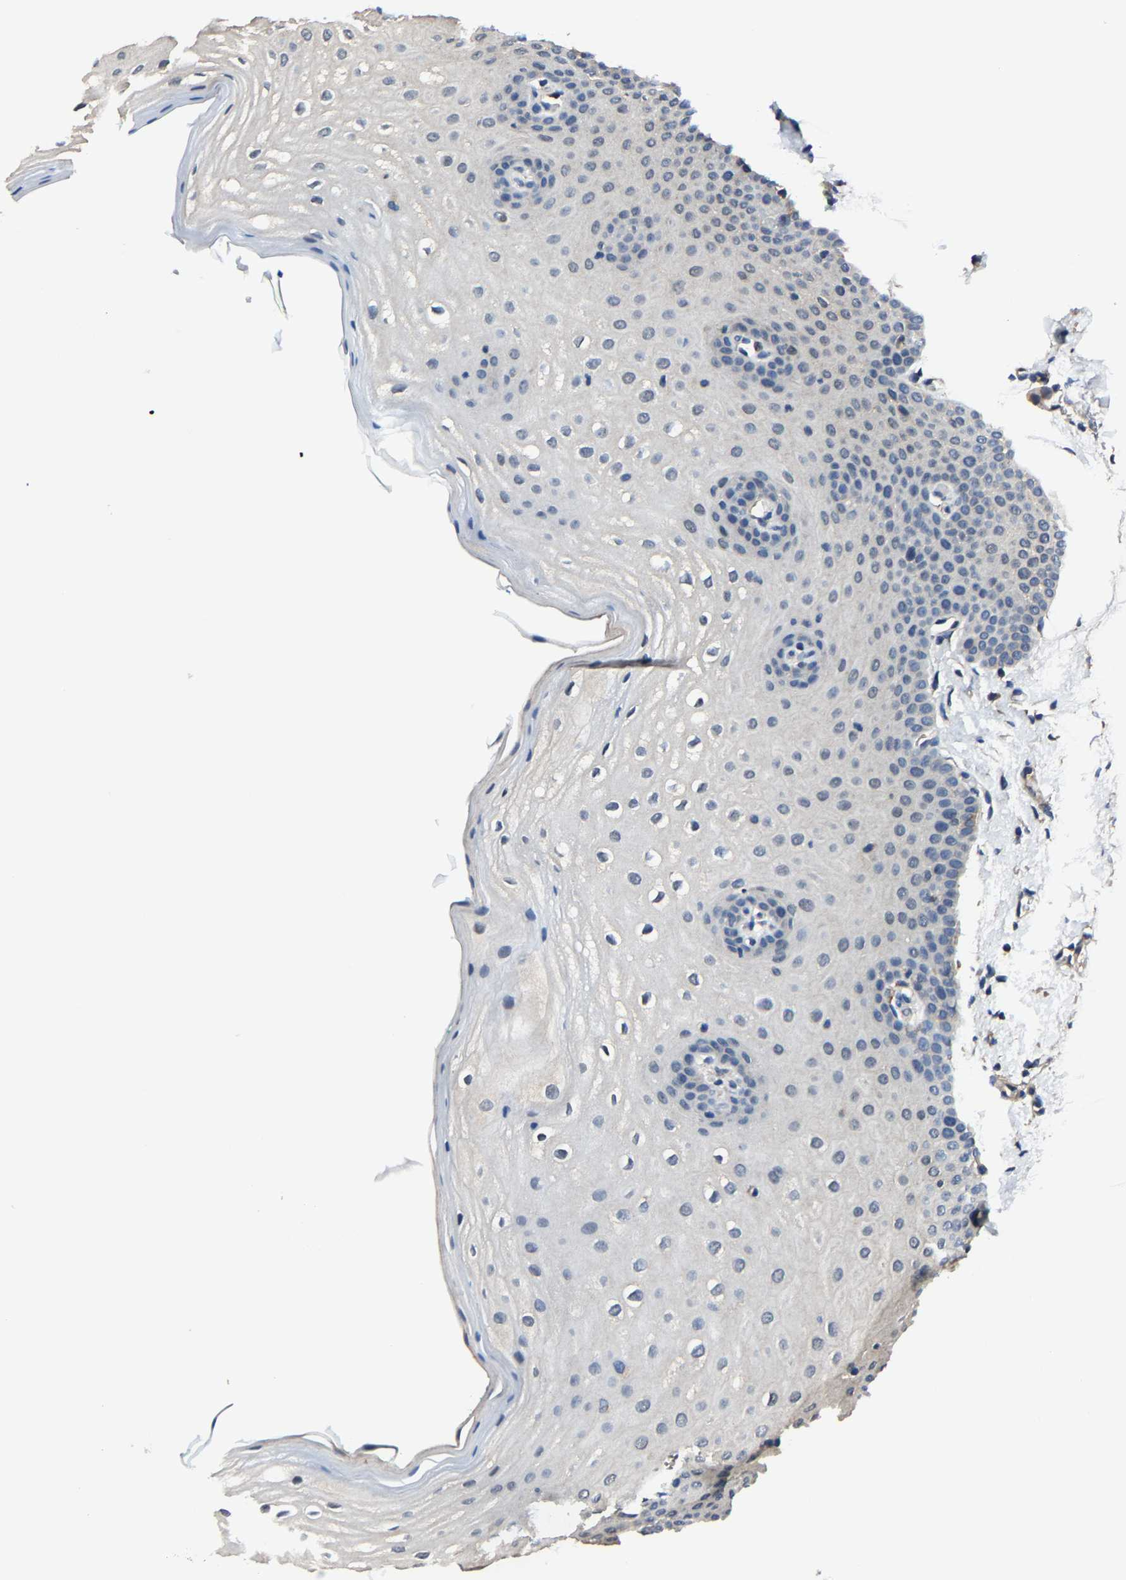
{"staining": {"intensity": "negative", "quantity": "none", "location": "none"}, "tissue": "oral mucosa", "cell_type": "Squamous epithelial cells", "image_type": "normal", "snomed": [{"axis": "morphology", "description": "Normal tissue, NOS"}, {"axis": "topography", "description": "Skin"}, {"axis": "topography", "description": "Oral tissue"}], "caption": "Oral mucosa was stained to show a protein in brown. There is no significant staining in squamous epithelial cells. (DAB IHC visualized using brightfield microscopy, high magnification).", "gene": "STRBP", "patient": {"sex": "male", "age": 84}}